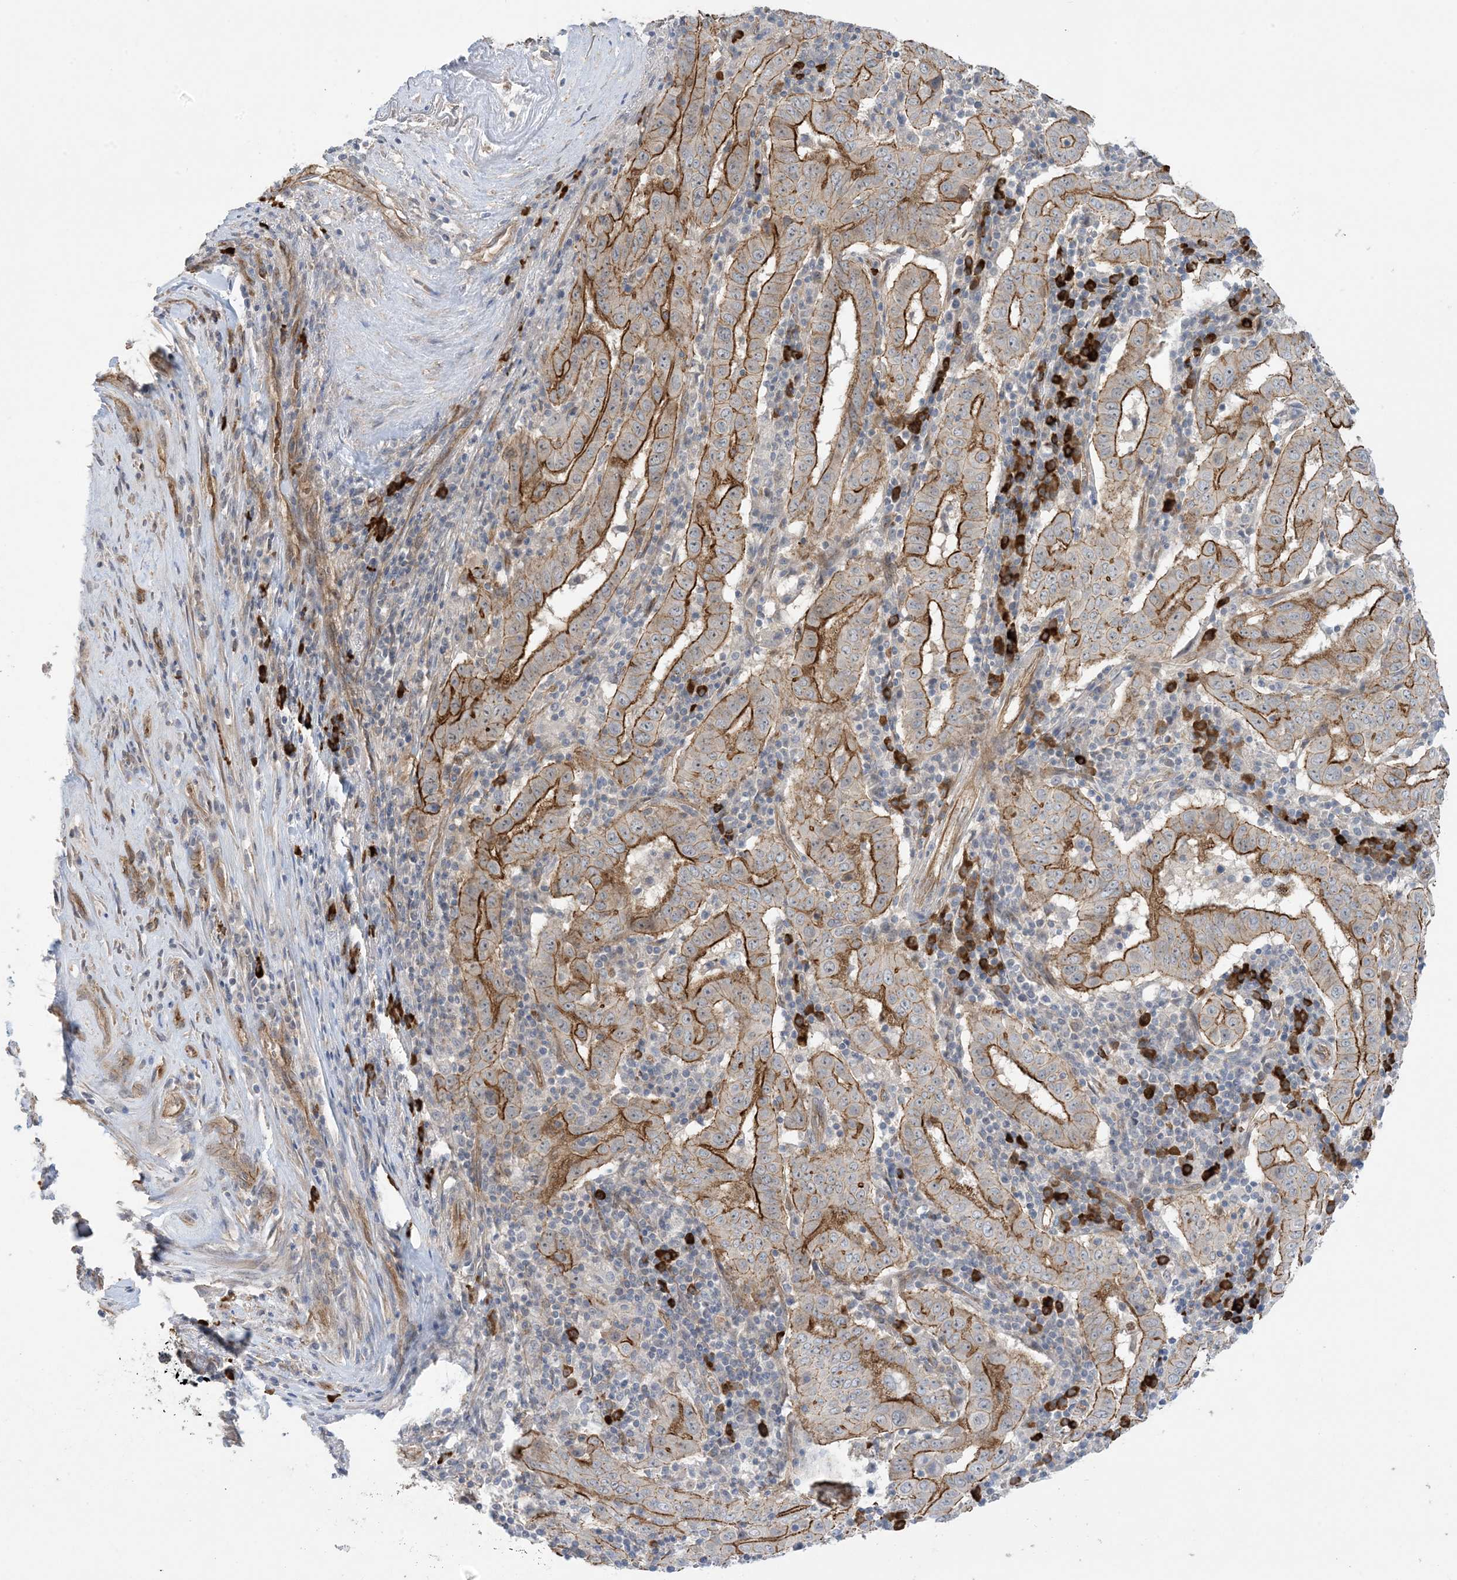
{"staining": {"intensity": "strong", "quantity": "25%-75%", "location": "cytoplasmic/membranous"}, "tissue": "pancreatic cancer", "cell_type": "Tumor cells", "image_type": "cancer", "snomed": [{"axis": "morphology", "description": "Adenocarcinoma, NOS"}, {"axis": "topography", "description": "Pancreas"}], "caption": "Brown immunohistochemical staining in human pancreatic adenocarcinoma displays strong cytoplasmic/membranous staining in approximately 25%-75% of tumor cells. Using DAB (3,3'-diaminobenzidine) (brown) and hematoxylin (blue) stains, captured at high magnification using brightfield microscopy.", "gene": "AOC1", "patient": {"sex": "male", "age": 63}}